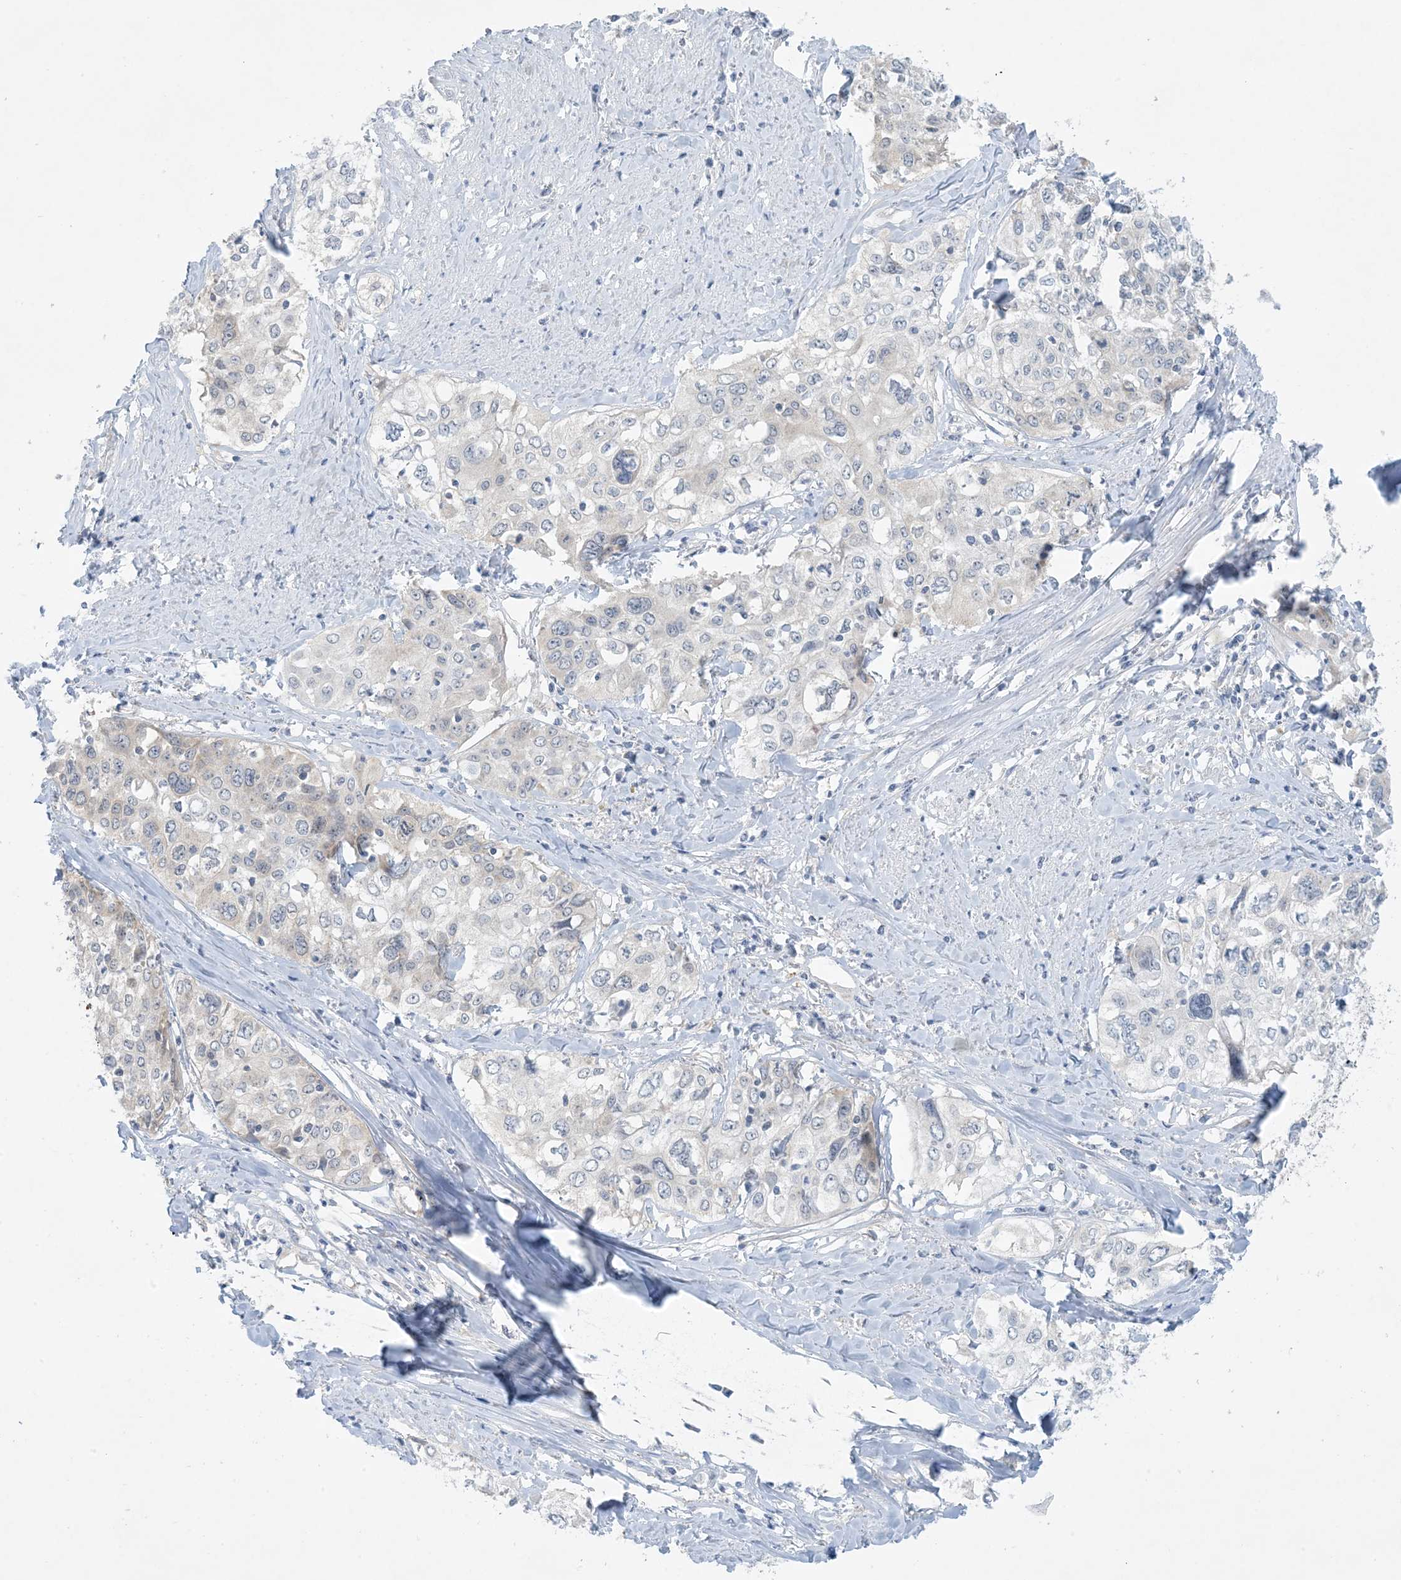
{"staining": {"intensity": "negative", "quantity": "none", "location": "none"}, "tissue": "cervical cancer", "cell_type": "Tumor cells", "image_type": "cancer", "snomed": [{"axis": "morphology", "description": "Squamous cell carcinoma, NOS"}, {"axis": "topography", "description": "Cervix"}], "caption": "Immunohistochemistry (IHC) micrograph of neoplastic tissue: squamous cell carcinoma (cervical) stained with DAB (3,3'-diaminobenzidine) exhibits no significant protein staining in tumor cells. (Stains: DAB (3,3'-diaminobenzidine) IHC with hematoxylin counter stain, Microscopy: brightfield microscopy at high magnification).", "gene": "MRPS18A", "patient": {"sex": "female", "age": 31}}